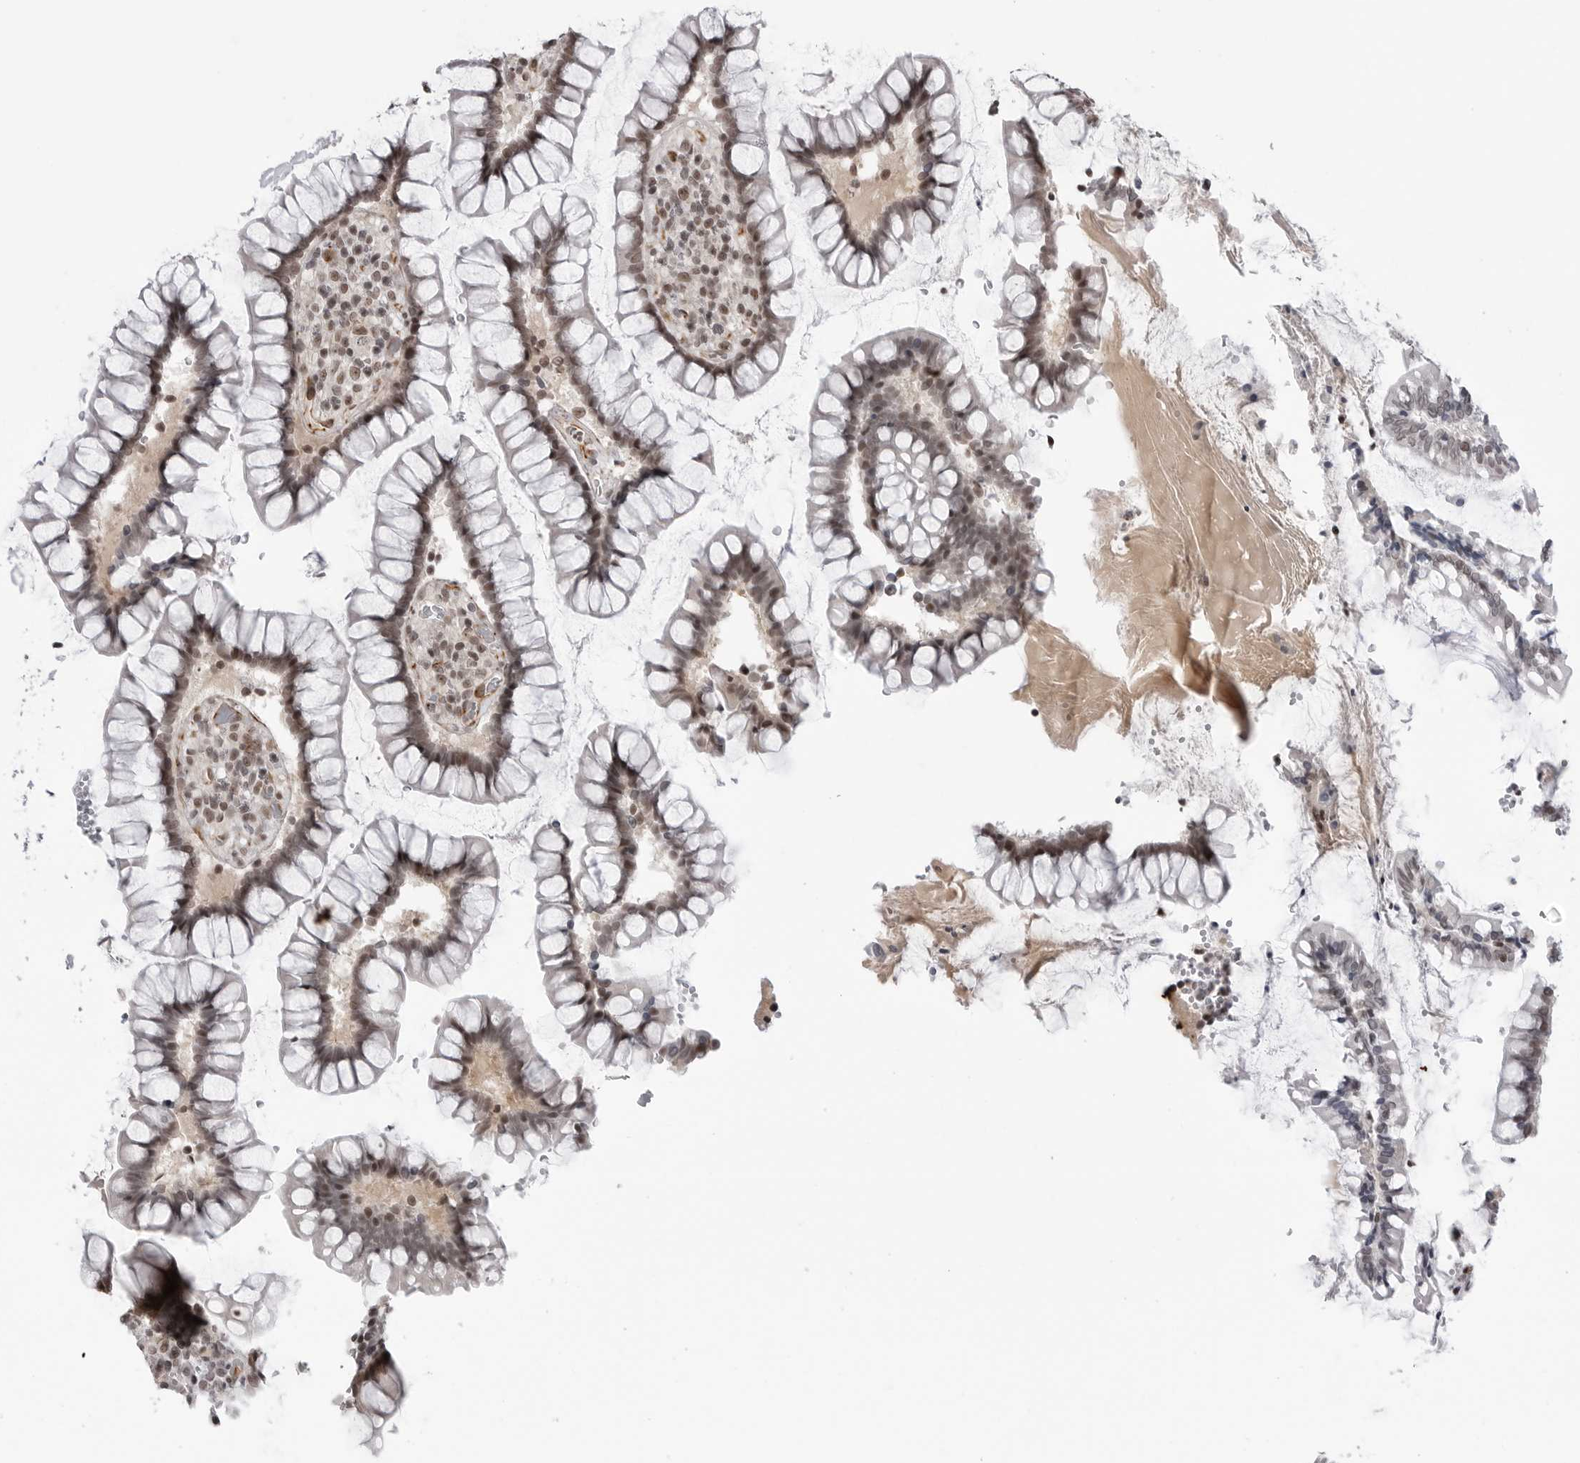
{"staining": {"intensity": "moderate", "quantity": ">75%", "location": "cytoplasmic/membranous,nuclear"}, "tissue": "colon", "cell_type": "Endothelial cells", "image_type": "normal", "snomed": [{"axis": "morphology", "description": "Normal tissue, NOS"}, {"axis": "topography", "description": "Colon"}], "caption": "Approximately >75% of endothelial cells in benign colon demonstrate moderate cytoplasmic/membranous,nuclear protein positivity as visualized by brown immunohistochemical staining.", "gene": "TRIM66", "patient": {"sex": "female", "age": 79}}